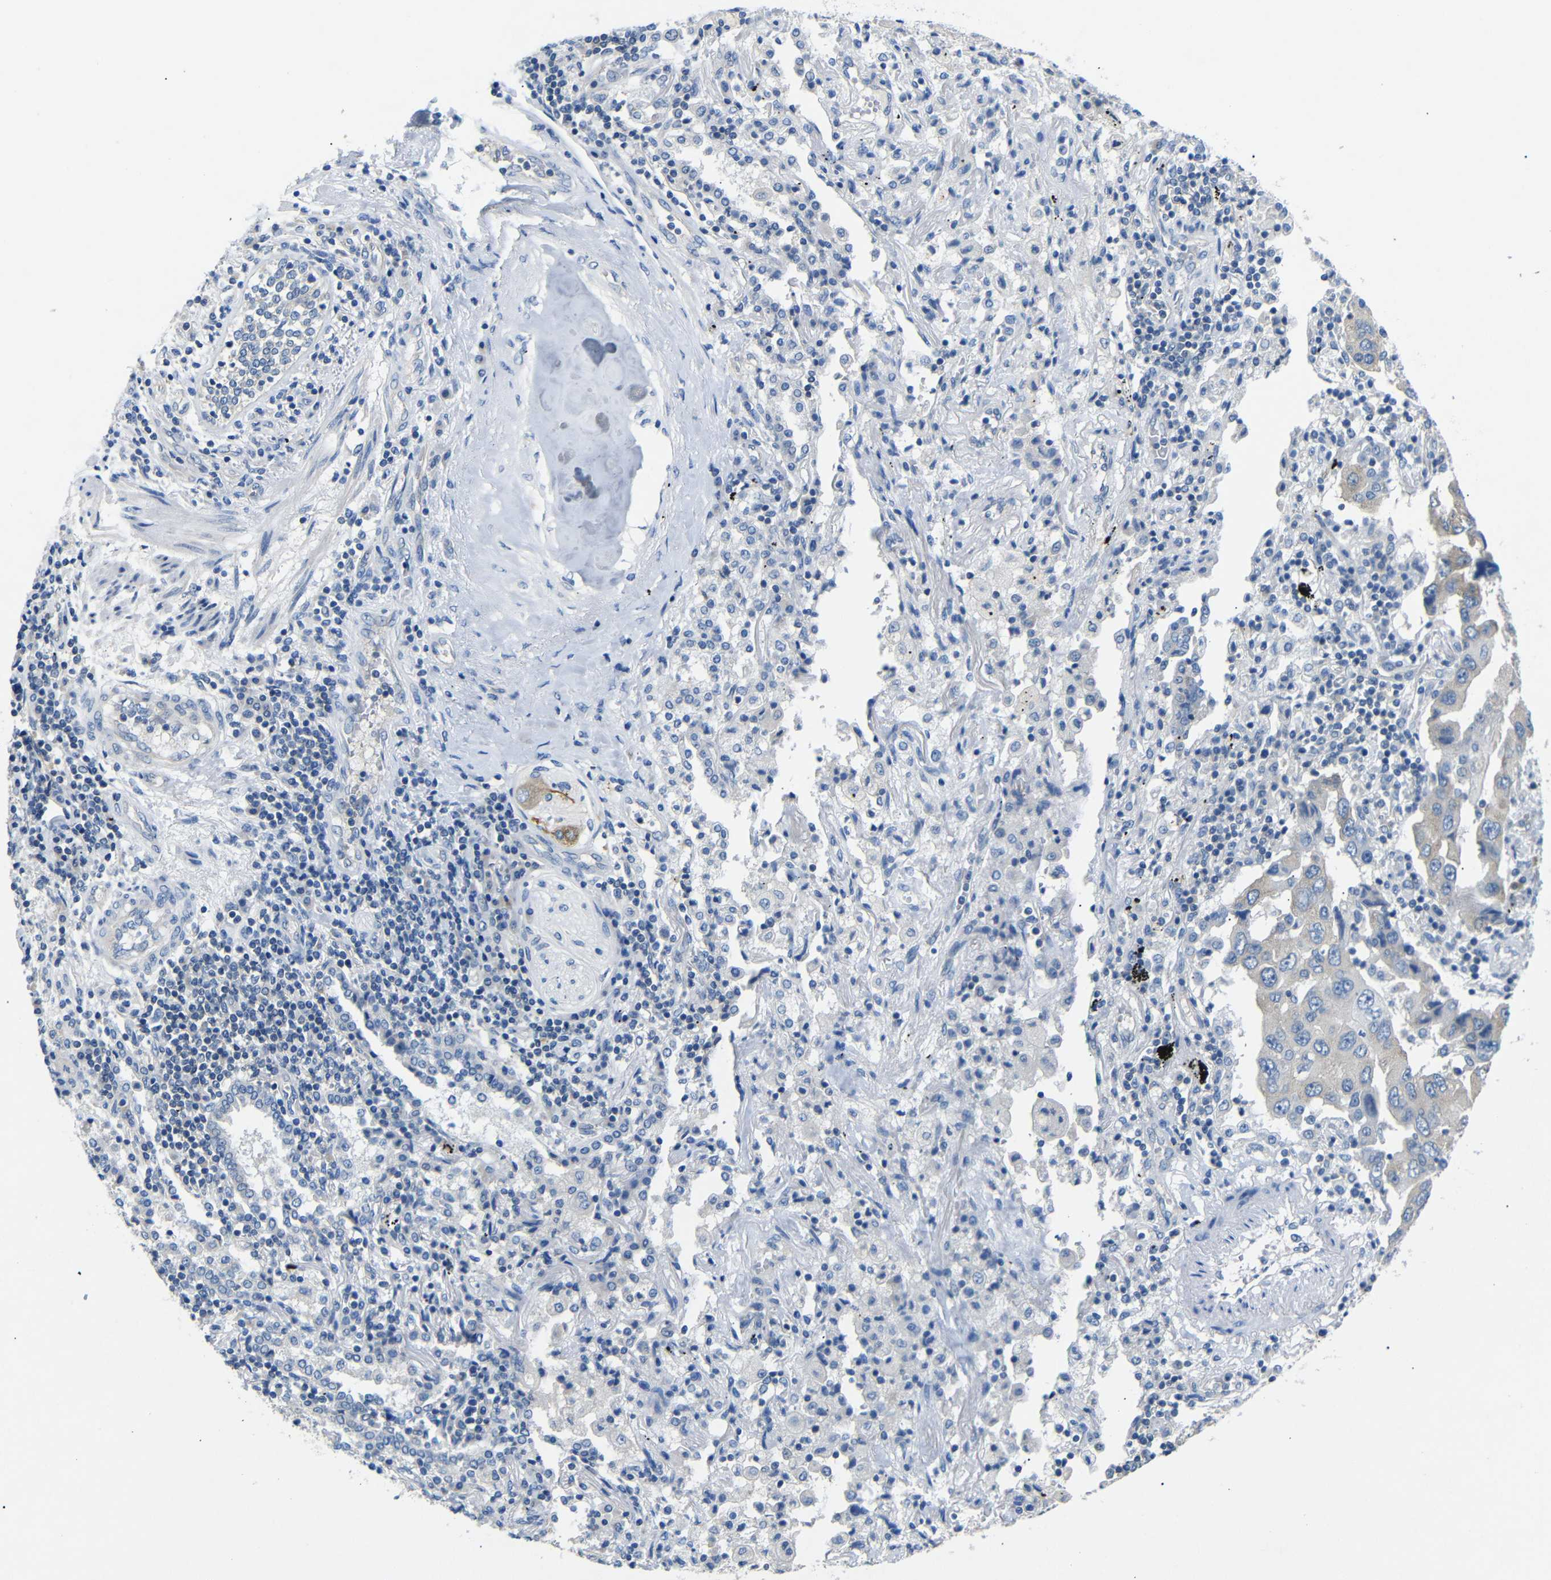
{"staining": {"intensity": "weak", "quantity": "<25%", "location": "cytoplasmic/membranous"}, "tissue": "lung cancer", "cell_type": "Tumor cells", "image_type": "cancer", "snomed": [{"axis": "morphology", "description": "Adenocarcinoma, NOS"}, {"axis": "topography", "description": "Lung"}], "caption": "Lung cancer was stained to show a protein in brown. There is no significant staining in tumor cells.", "gene": "DCP1A", "patient": {"sex": "female", "age": 65}}